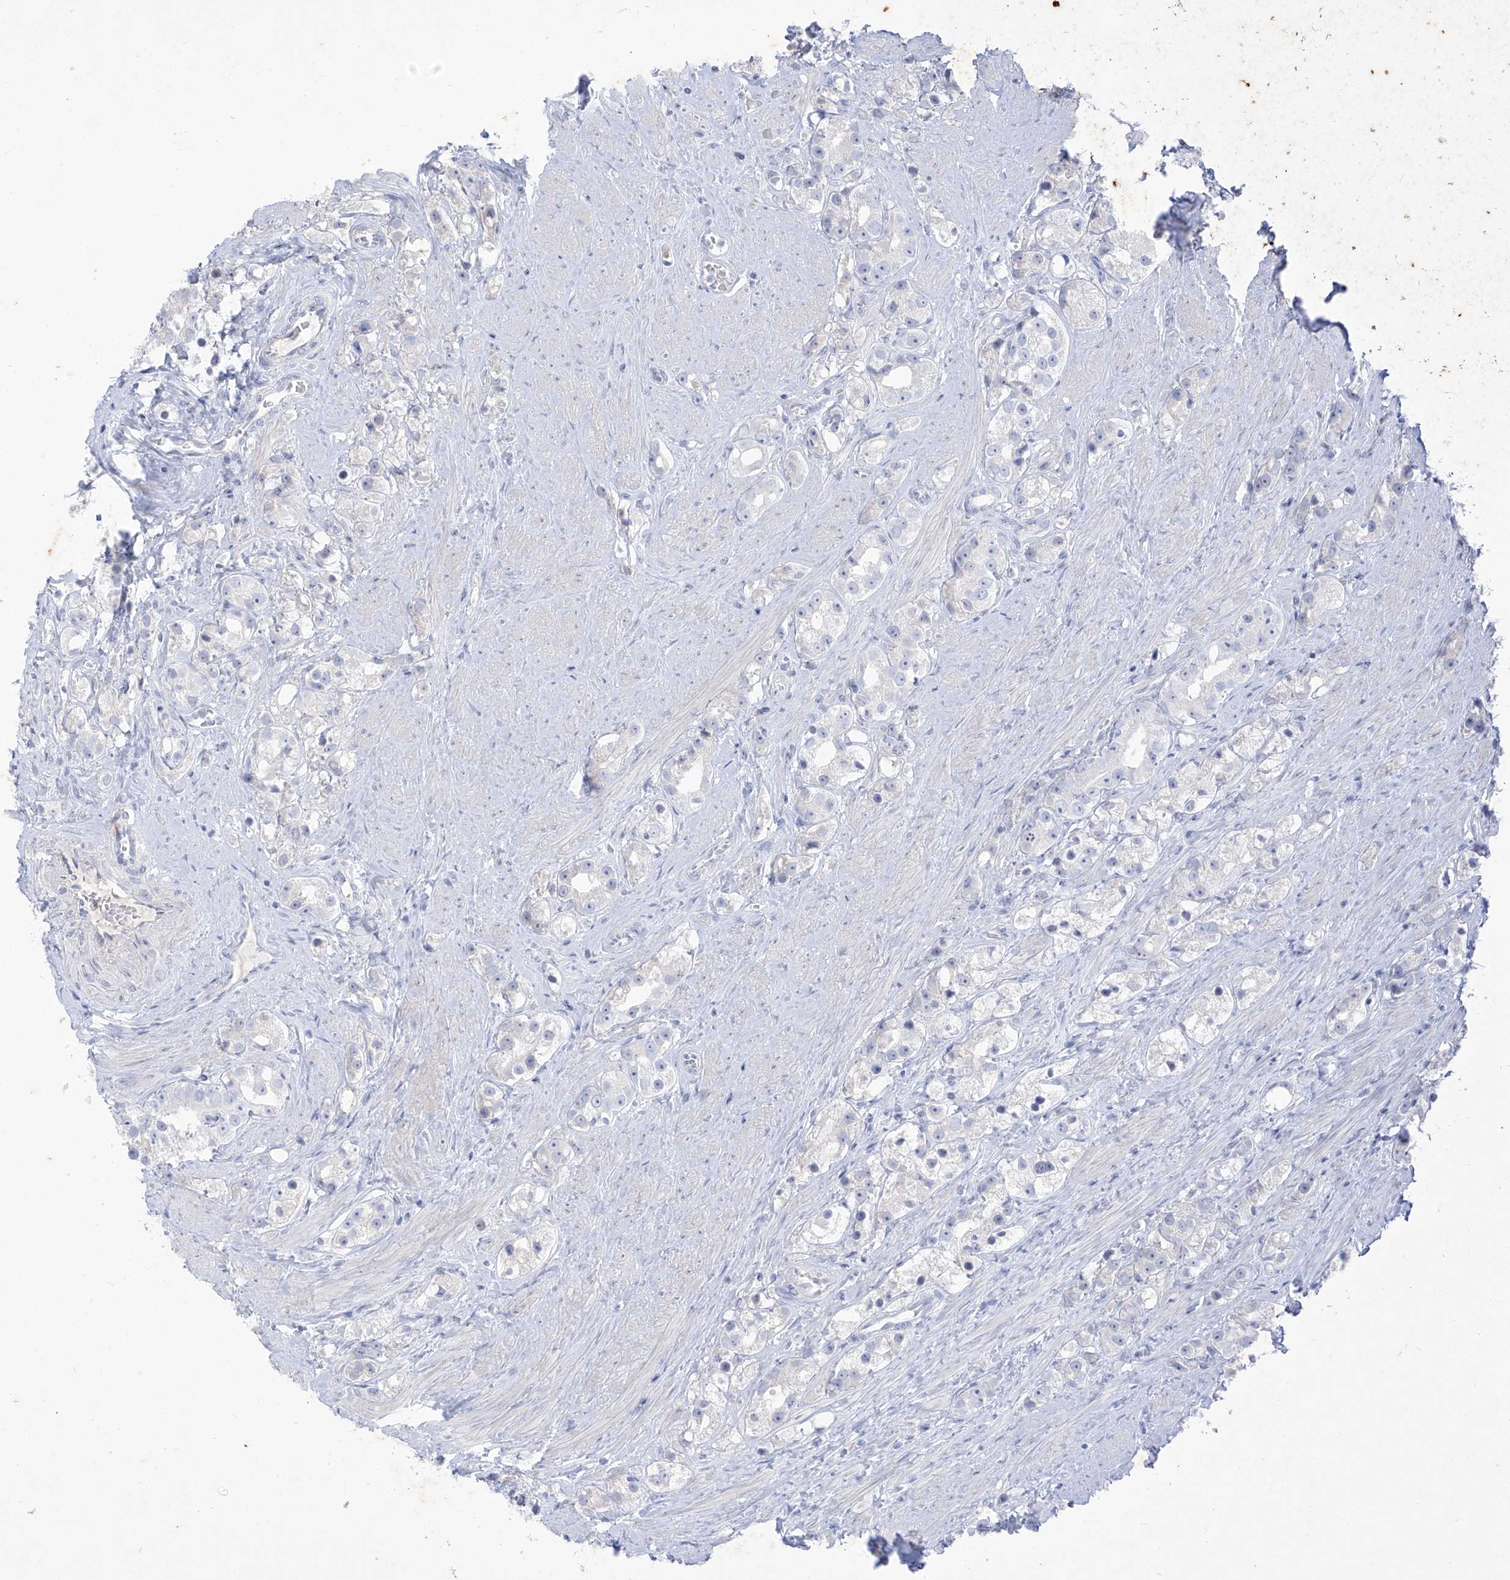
{"staining": {"intensity": "negative", "quantity": "none", "location": "none"}, "tissue": "prostate cancer", "cell_type": "Tumor cells", "image_type": "cancer", "snomed": [{"axis": "morphology", "description": "Adenocarcinoma, NOS"}, {"axis": "topography", "description": "Prostate"}], "caption": "Human prostate cancer stained for a protein using IHC reveals no expression in tumor cells.", "gene": "TGM4", "patient": {"sex": "male", "age": 79}}